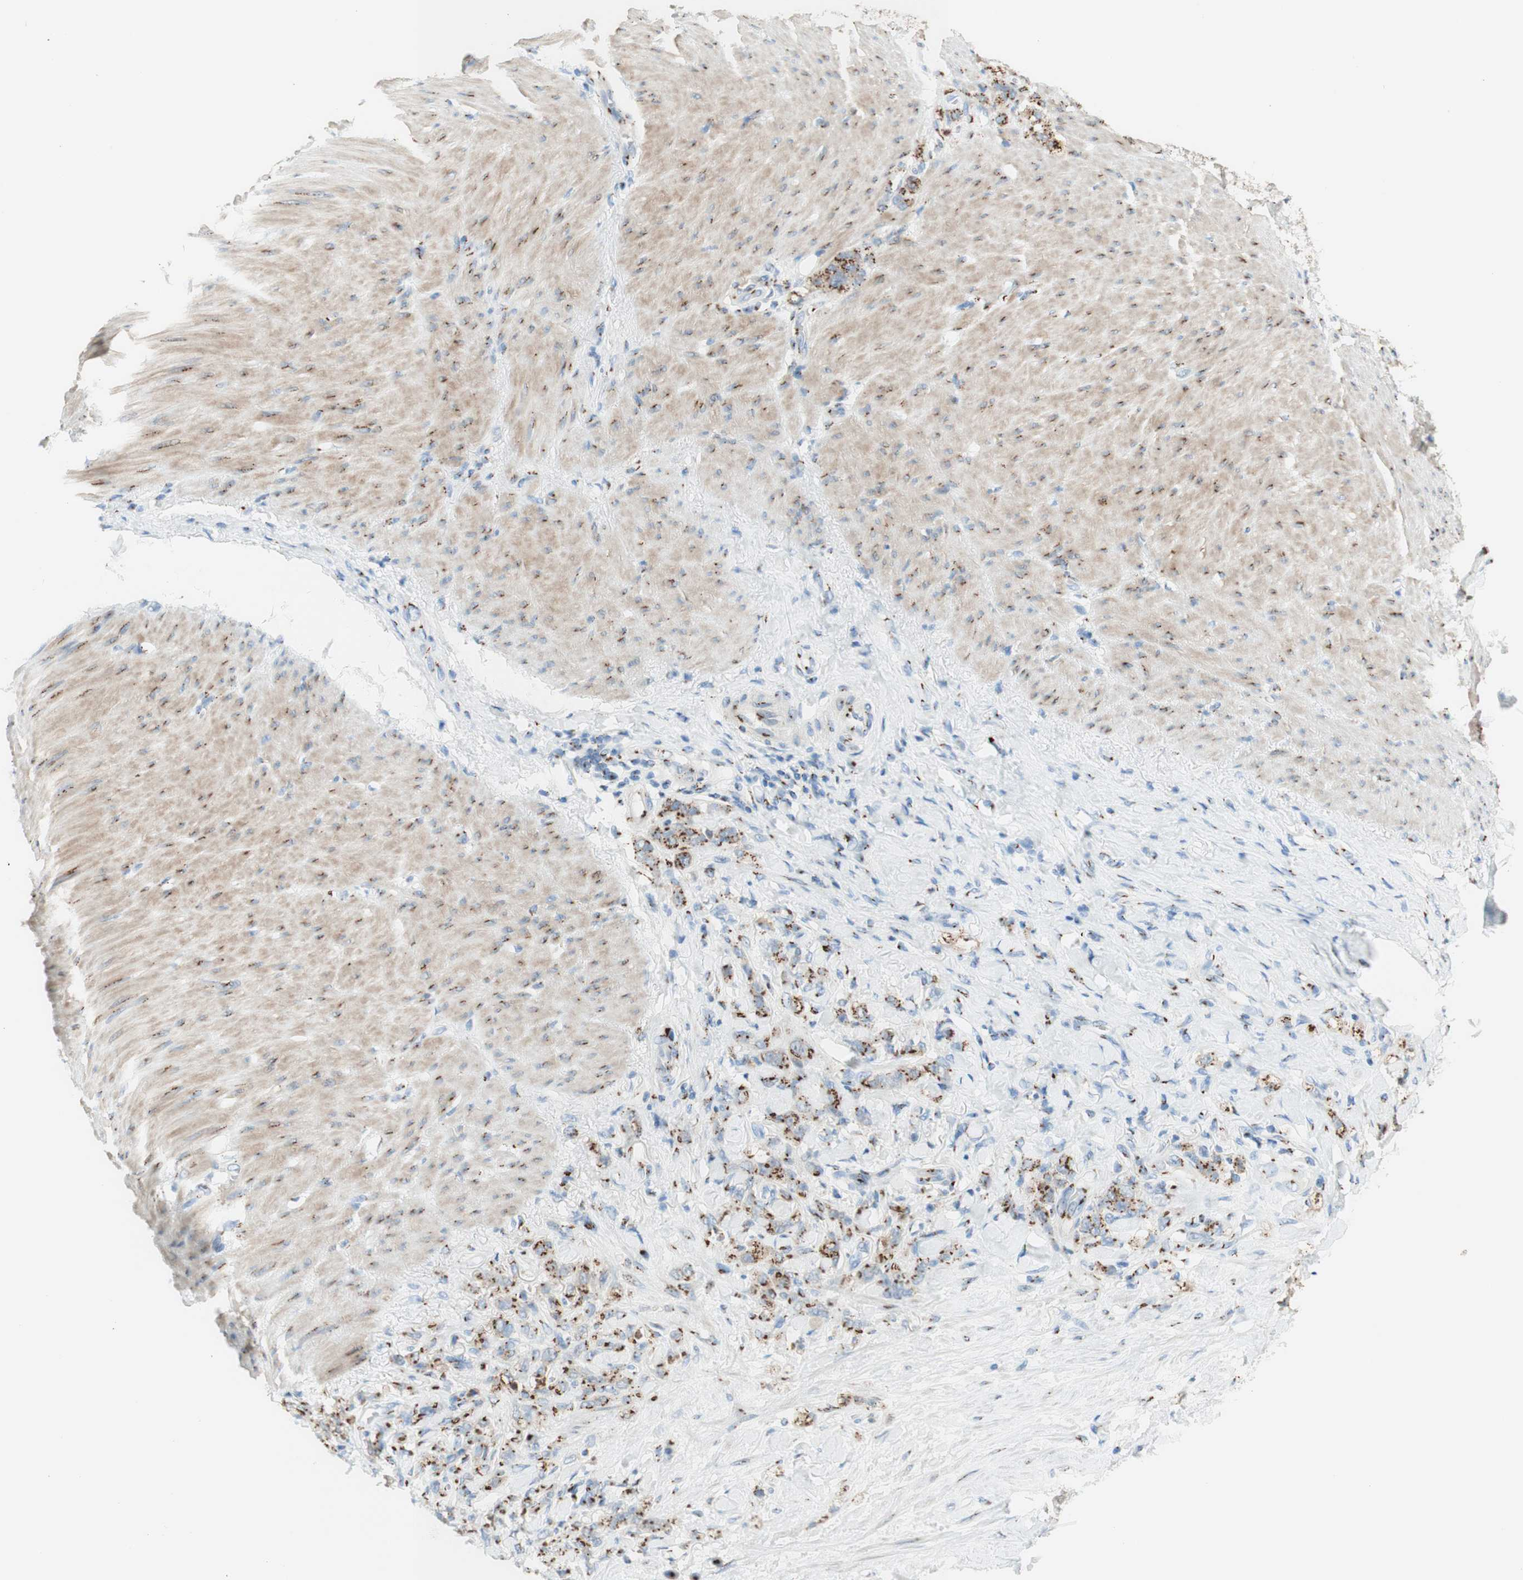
{"staining": {"intensity": "strong", "quantity": ">75%", "location": "cytoplasmic/membranous"}, "tissue": "stomach cancer", "cell_type": "Tumor cells", "image_type": "cancer", "snomed": [{"axis": "morphology", "description": "Adenocarcinoma, NOS"}, {"axis": "topography", "description": "Stomach"}], "caption": "Immunohistochemical staining of stomach cancer (adenocarcinoma) shows strong cytoplasmic/membranous protein expression in approximately >75% of tumor cells. (DAB (3,3'-diaminobenzidine) IHC, brown staining for protein, blue staining for nuclei).", "gene": "GOLGB1", "patient": {"sex": "male", "age": 82}}